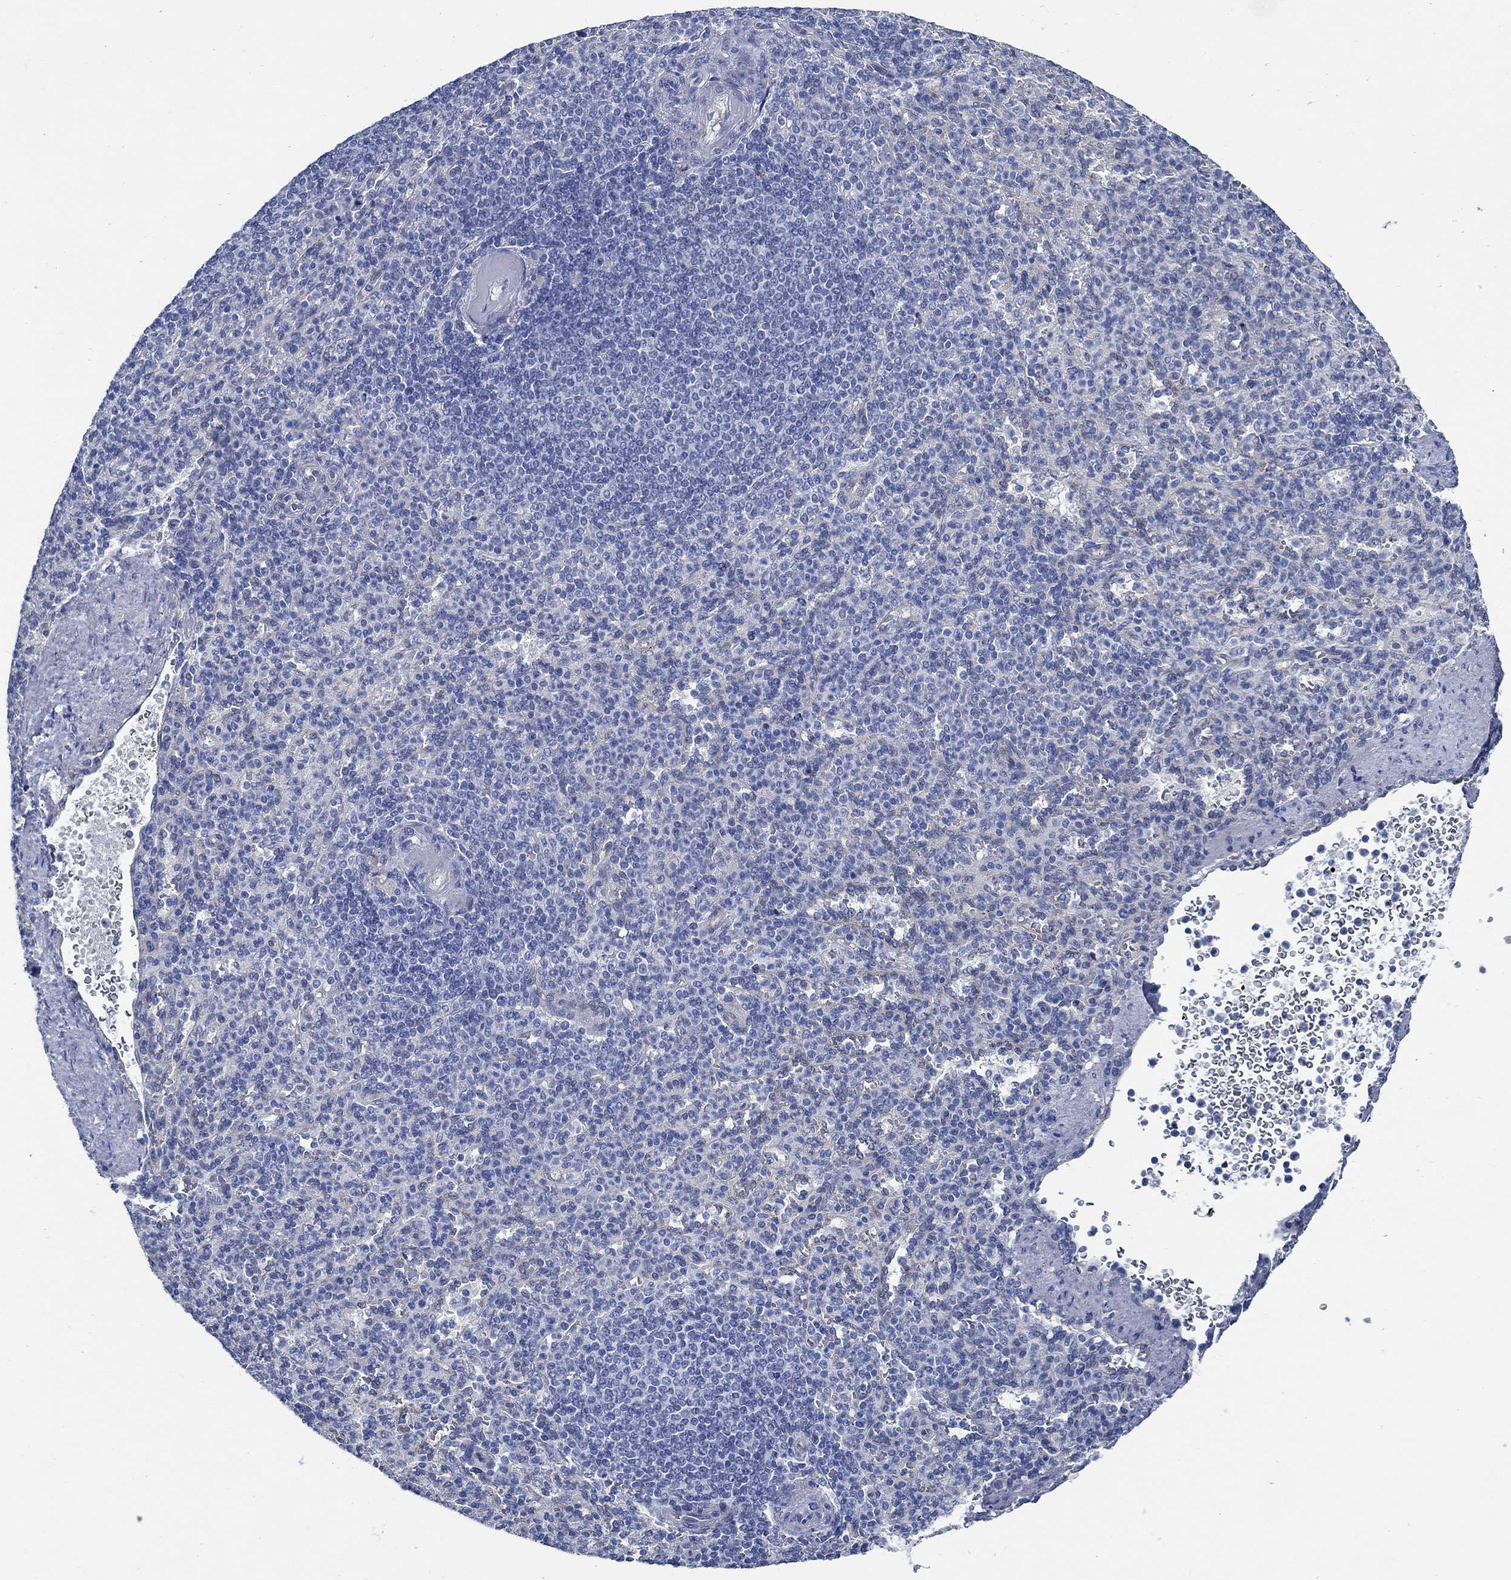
{"staining": {"intensity": "negative", "quantity": "none", "location": "none"}, "tissue": "spleen", "cell_type": "Cells in red pulp", "image_type": "normal", "snomed": [{"axis": "morphology", "description": "Normal tissue, NOS"}, {"axis": "topography", "description": "Spleen"}], "caption": "Human spleen stained for a protein using immunohistochemistry (IHC) displays no expression in cells in red pulp.", "gene": "HECW2", "patient": {"sex": "female", "age": 74}}